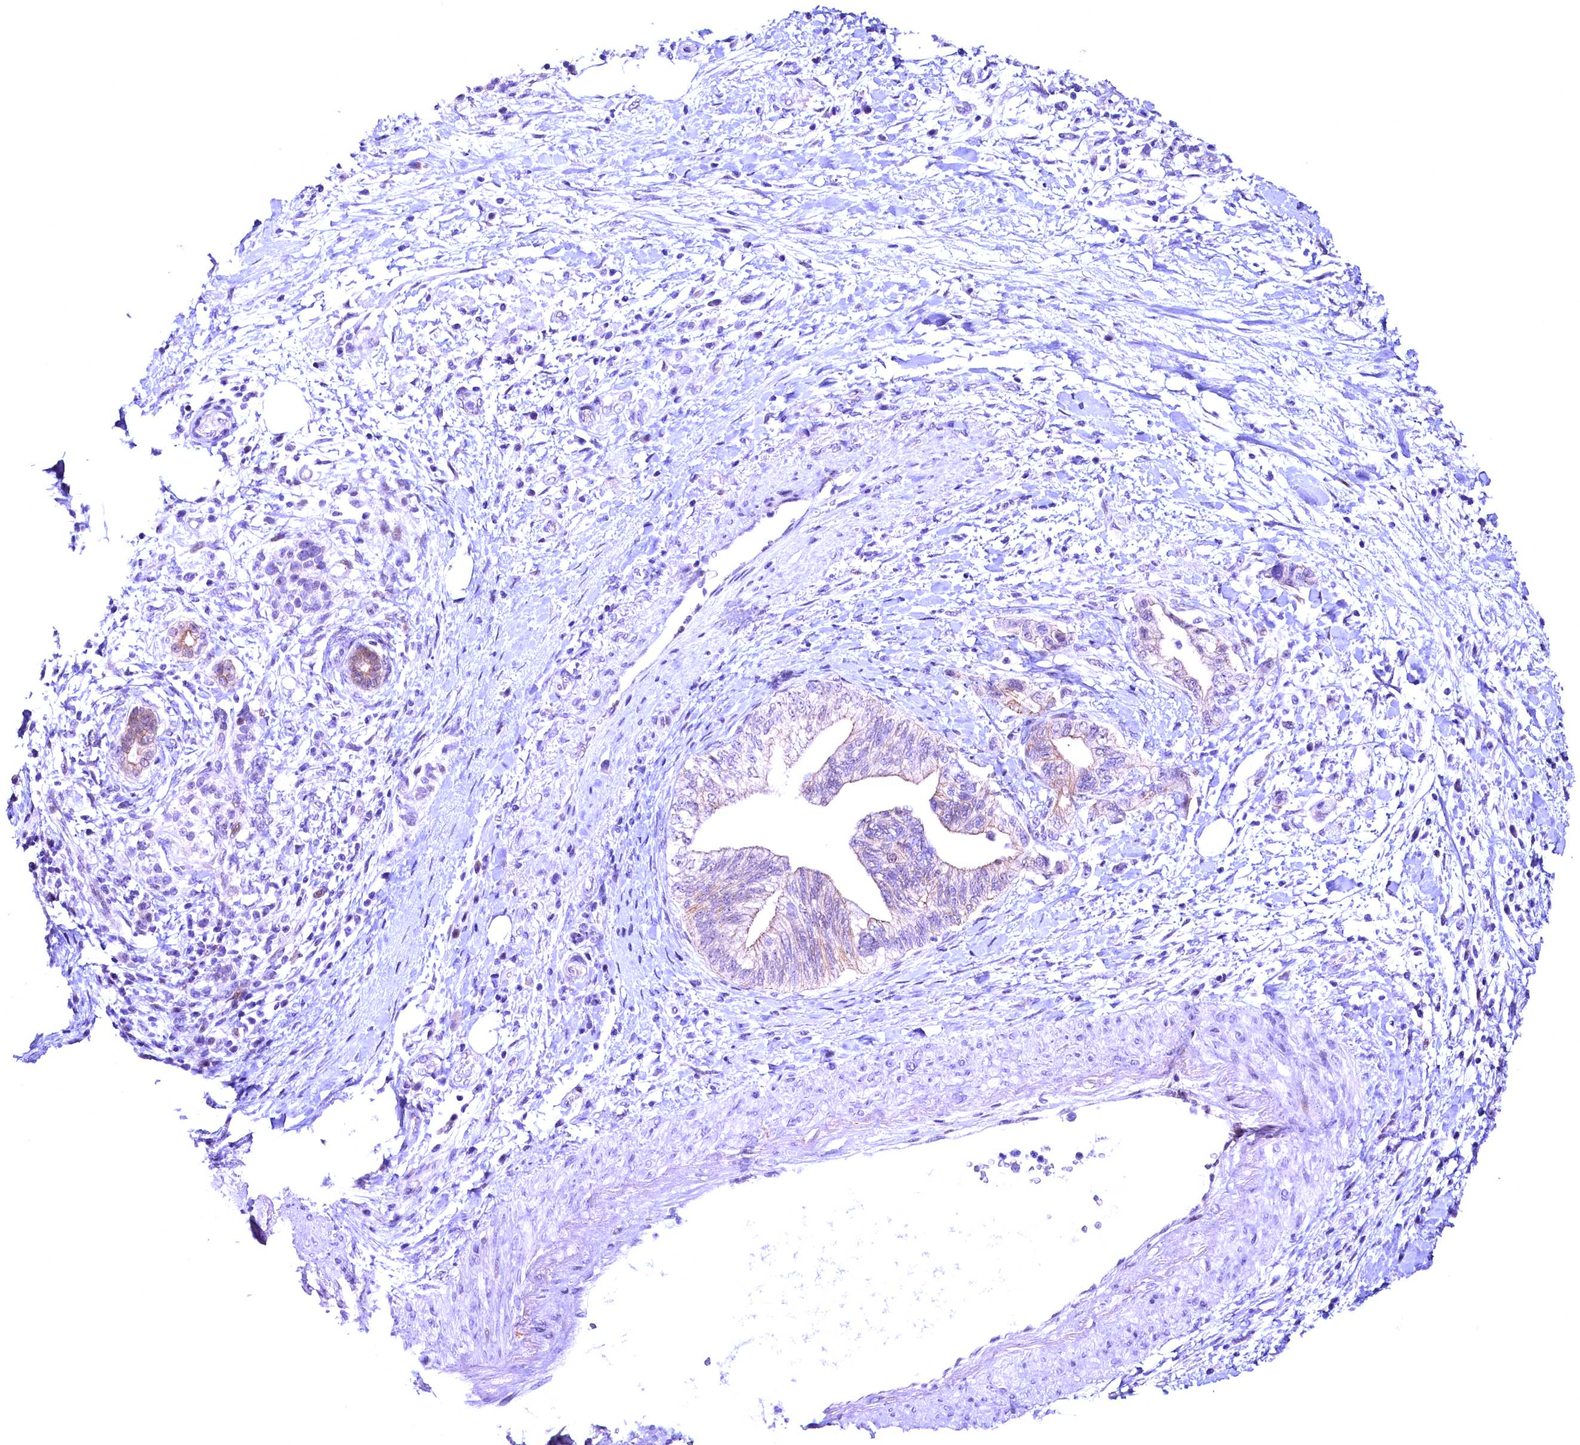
{"staining": {"intensity": "weak", "quantity": "<25%", "location": "cytoplasmic/membranous"}, "tissue": "pancreatic cancer", "cell_type": "Tumor cells", "image_type": "cancer", "snomed": [{"axis": "morphology", "description": "Adenocarcinoma, NOS"}, {"axis": "topography", "description": "Pancreas"}], "caption": "This is a photomicrograph of immunohistochemistry (IHC) staining of pancreatic cancer (adenocarcinoma), which shows no positivity in tumor cells.", "gene": "CCDC106", "patient": {"sex": "female", "age": 73}}